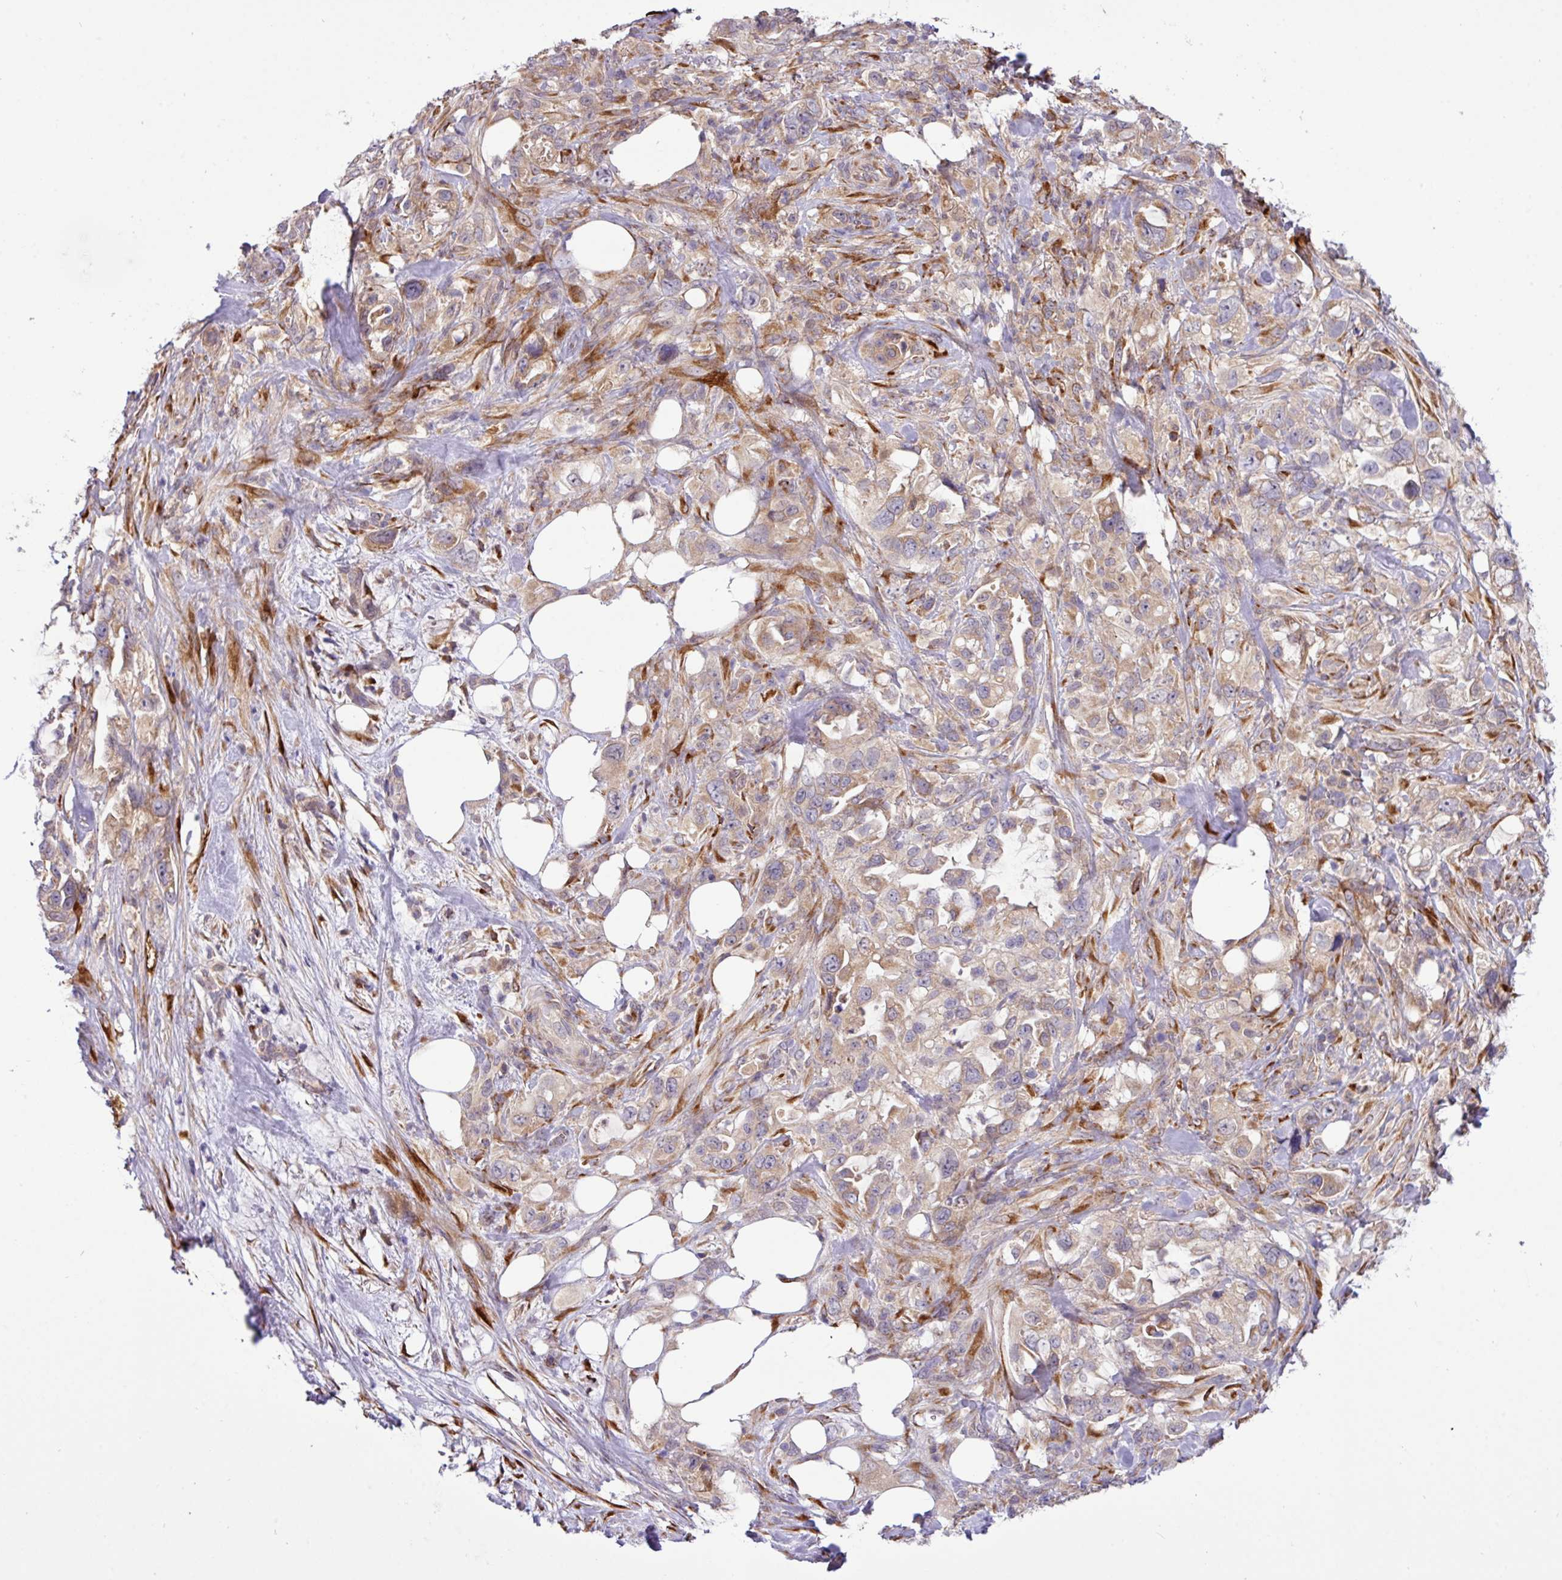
{"staining": {"intensity": "weak", "quantity": ">75%", "location": "cytoplasmic/membranous"}, "tissue": "pancreatic cancer", "cell_type": "Tumor cells", "image_type": "cancer", "snomed": [{"axis": "morphology", "description": "Adenocarcinoma, NOS"}, {"axis": "topography", "description": "Pancreas"}], "caption": "Pancreatic adenocarcinoma stained with IHC reveals weak cytoplasmic/membranous expression in about >75% of tumor cells.", "gene": "TM2D2", "patient": {"sex": "female", "age": 61}}